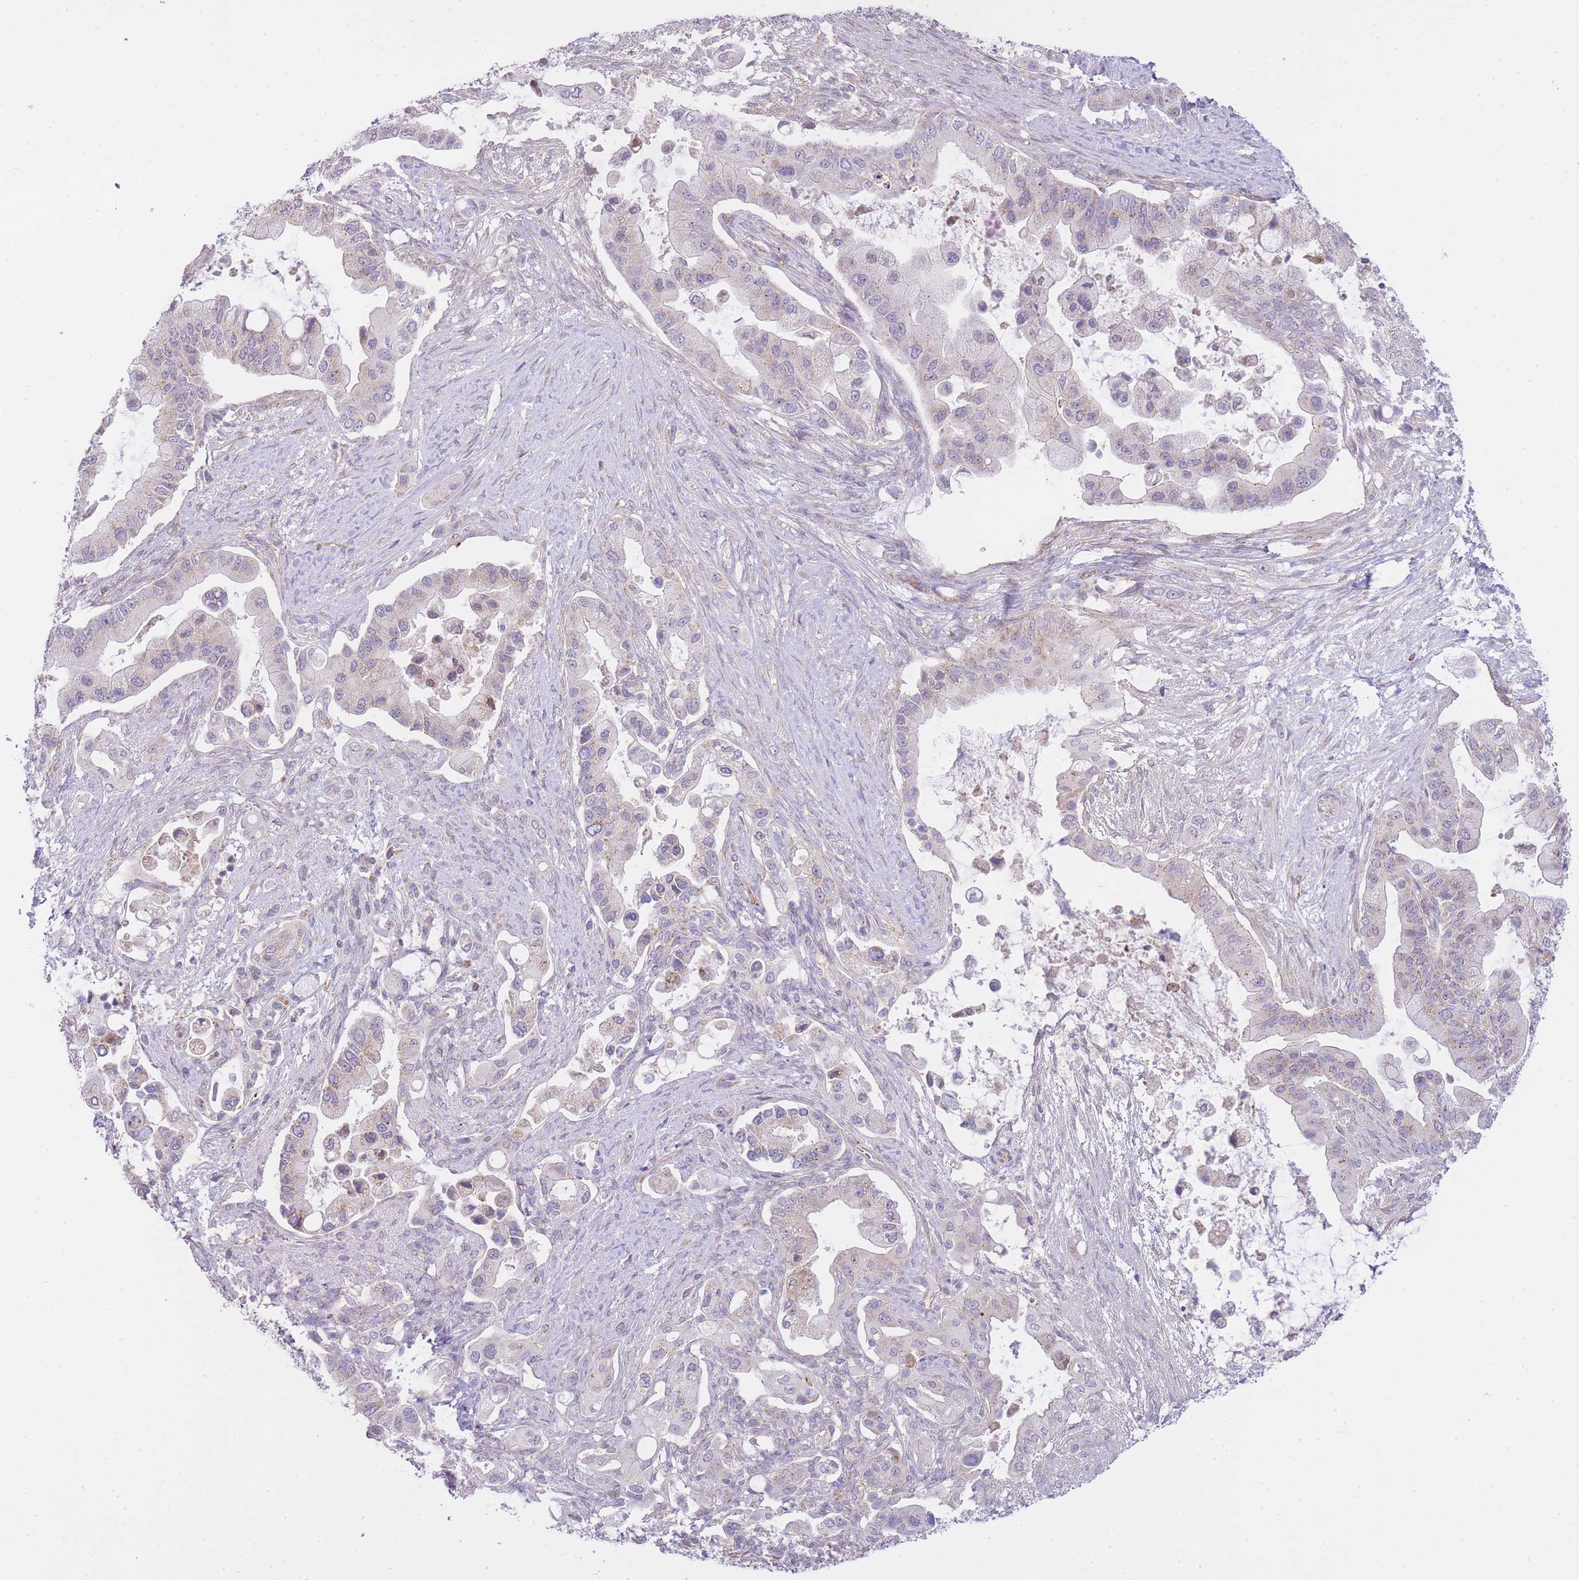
{"staining": {"intensity": "weak", "quantity": "<25%", "location": "cytoplasmic/membranous"}, "tissue": "pancreatic cancer", "cell_type": "Tumor cells", "image_type": "cancer", "snomed": [{"axis": "morphology", "description": "Adenocarcinoma, NOS"}, {"axis": "topography", "description": "Pancreas"}], "caption": "Micrograph shows no protein staining in tumor cells of pancreatic cancer (adenocarcinoma) tissue.", "gene": "CTBP1", "patient": {"sex": "male", "age": 57}}